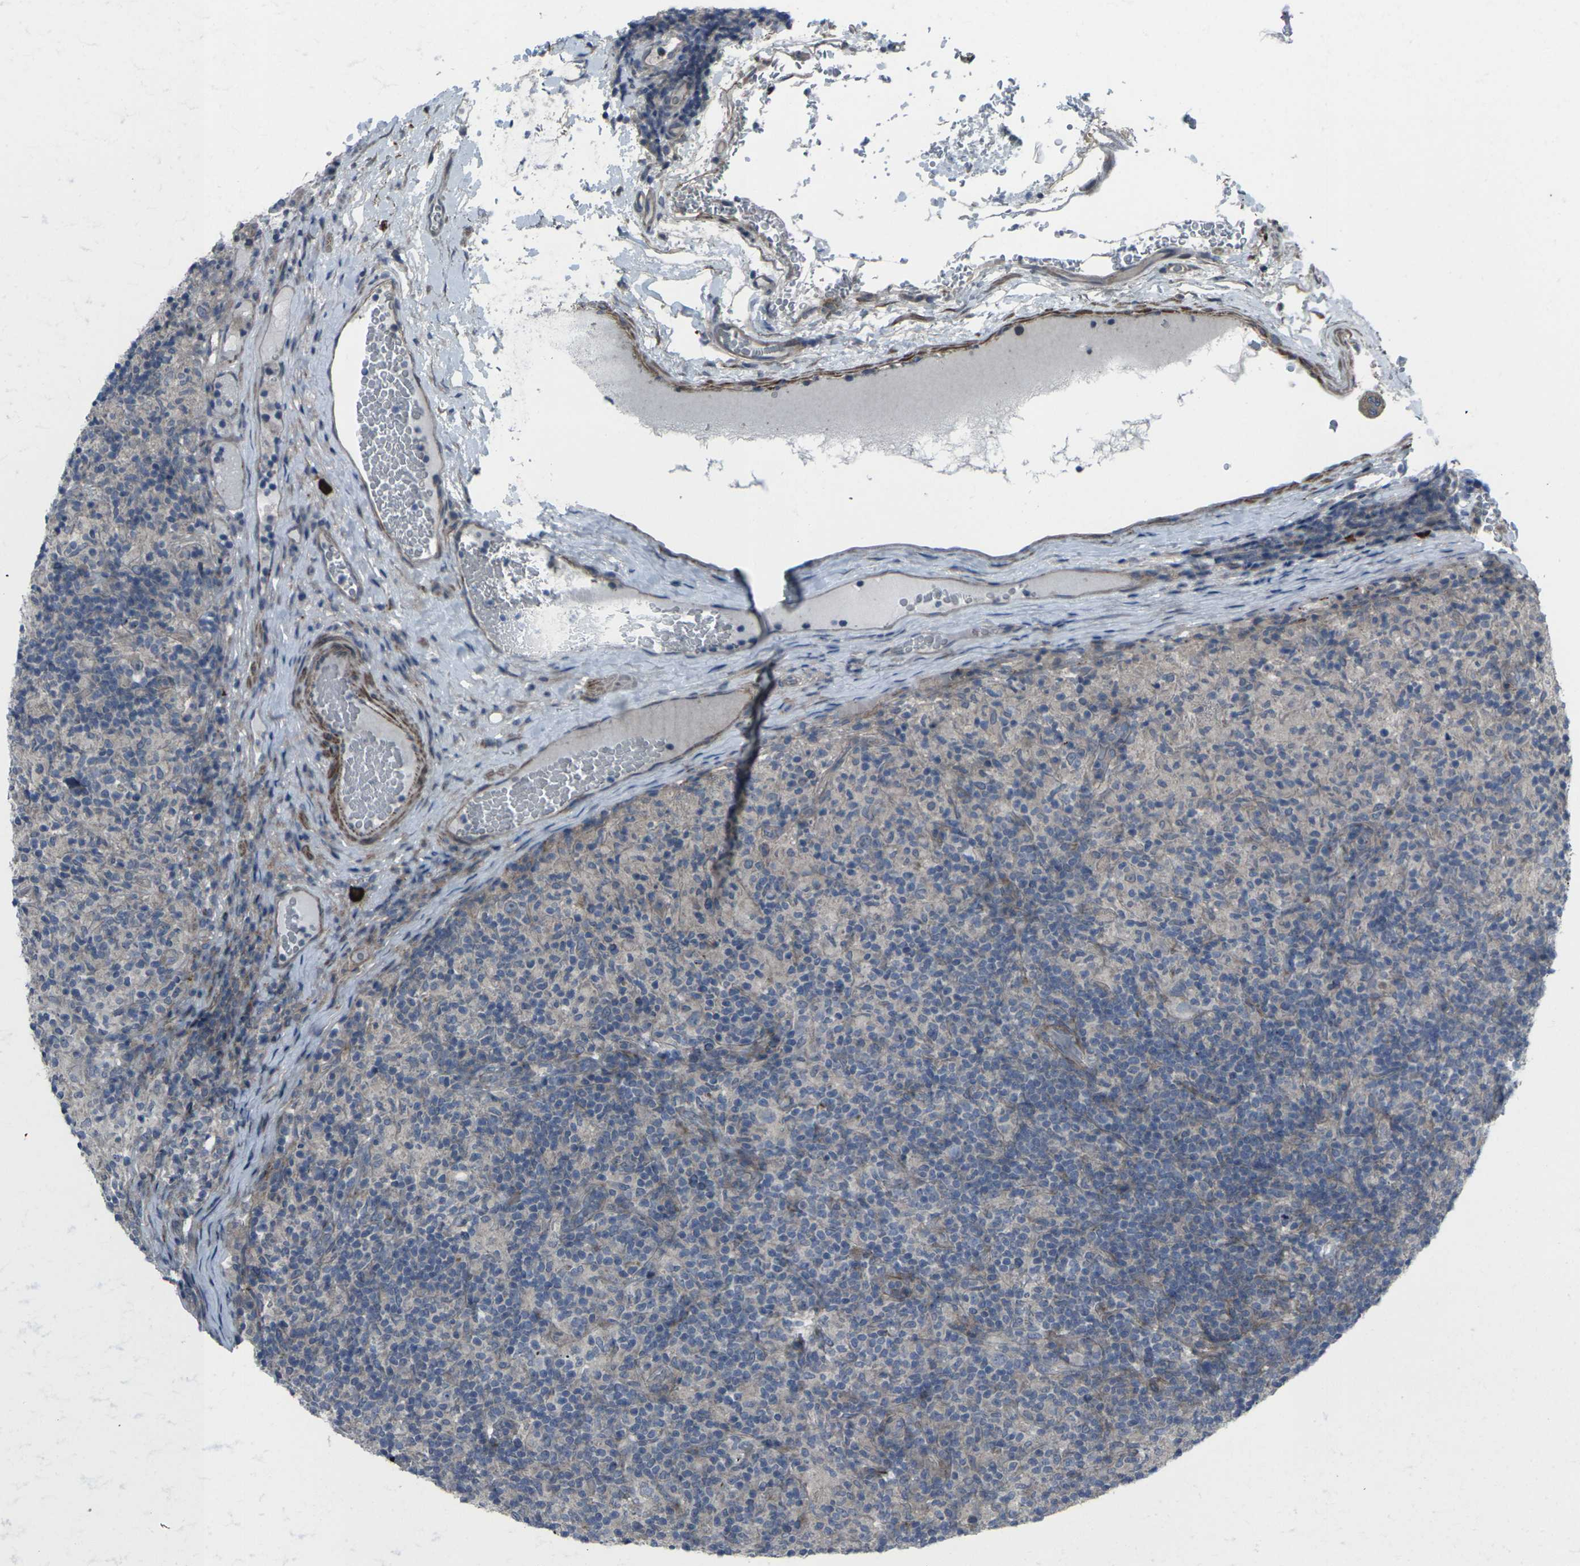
{"staining": {"intensity": "negative", "quantity": "none", "location": "none"}, "tissue": "lymphoma", "cell_type": "Tumor cells", "image_type": "cancer", "snomed": [{"axis": "morphology", "description": "Hodgkin's disease, NOS"}, {"axis": "topography", "description": "Lymph node"}], "caption": "An image of human Hodgkin's disease is negative for staining in tumor cells.", "gene": "CCR10", "patient": {"sex": "male", "age": 70}}